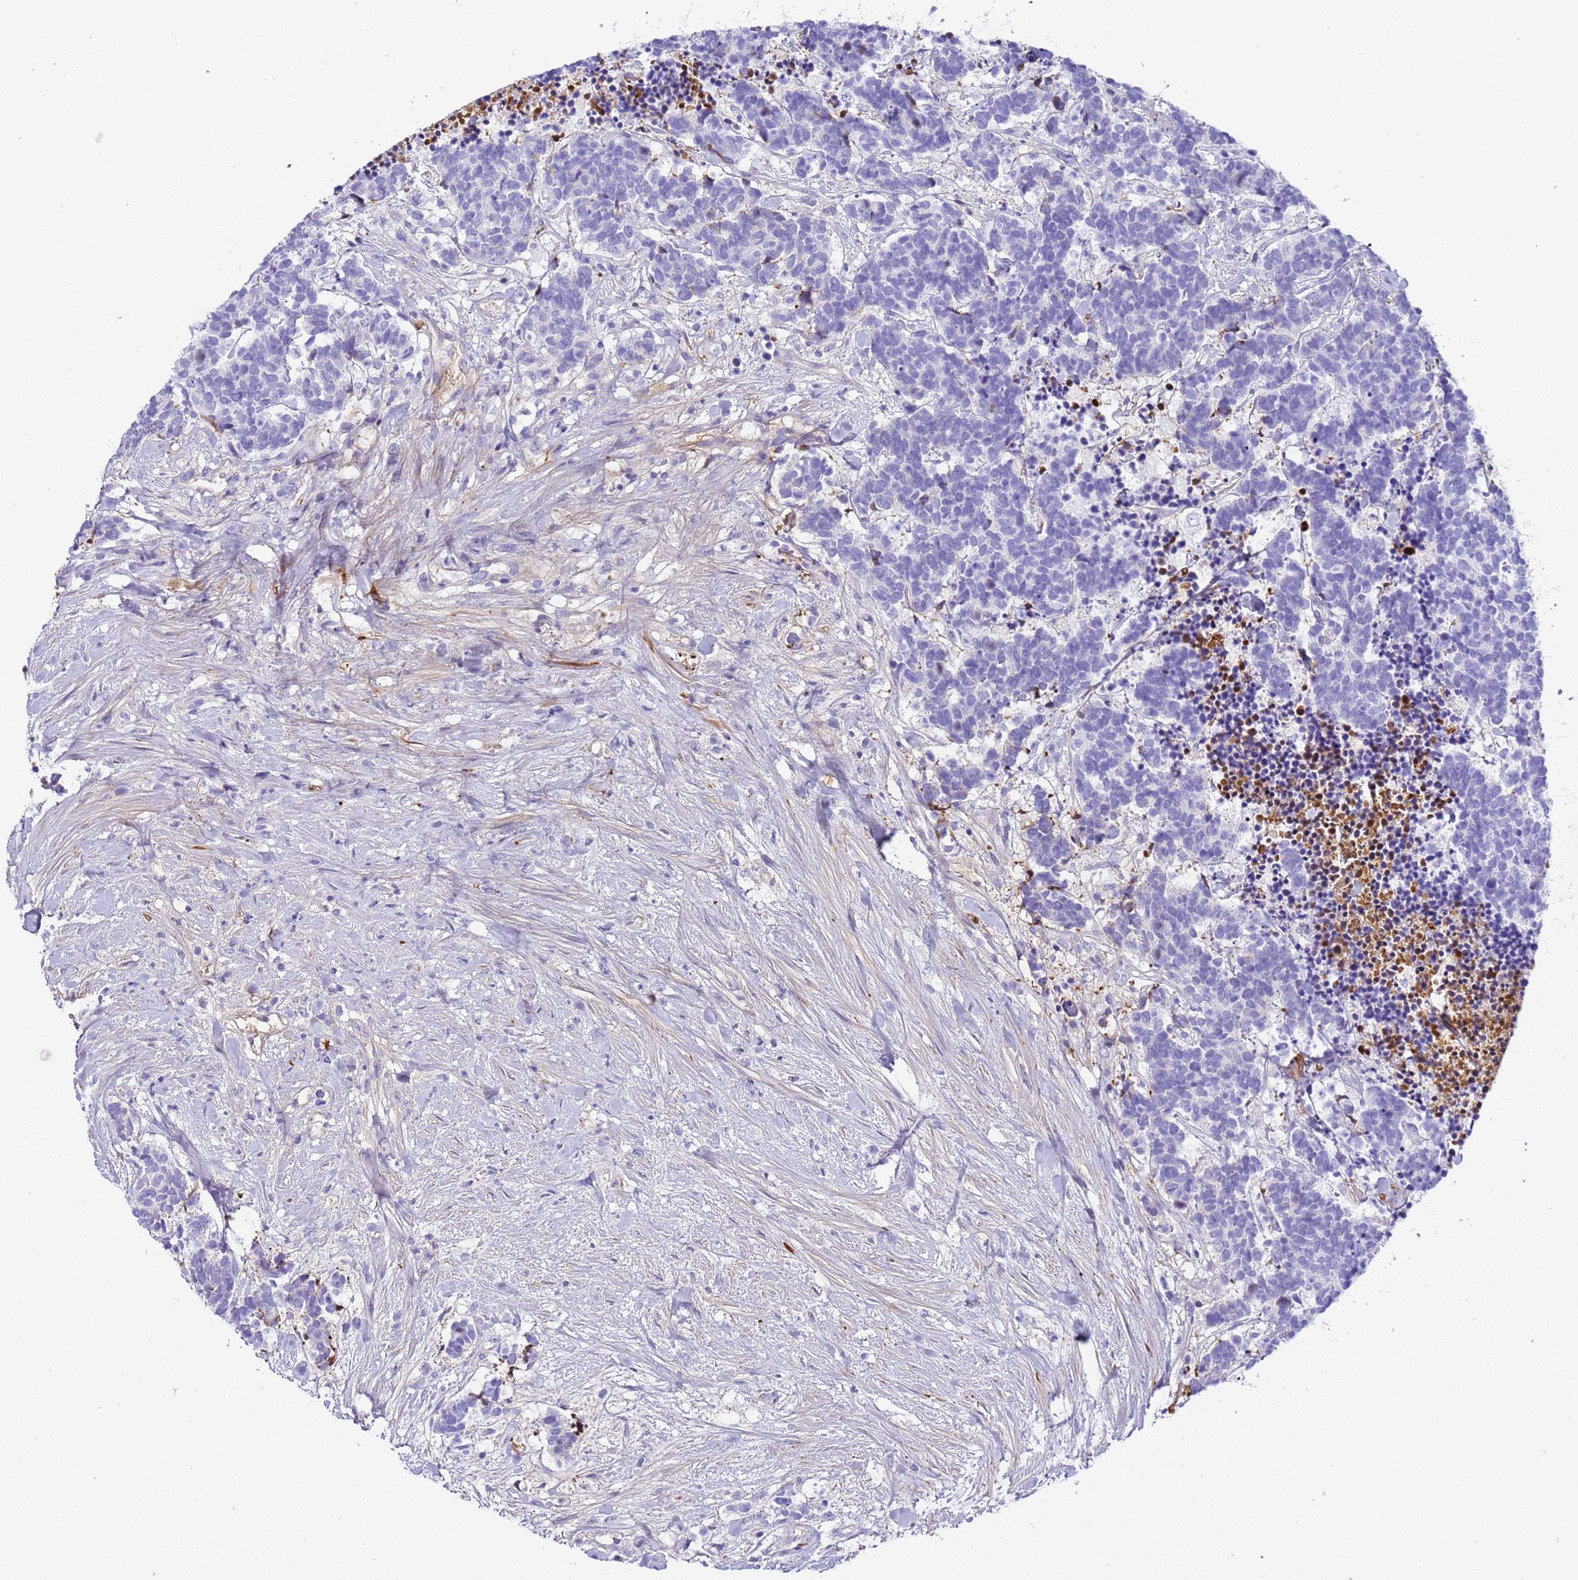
{"staining": {"intensity": "negative", "quantity": "none", "location": "none"}, "tissue": "carcinoid", "cell_type": "Tumor cells", "image_type": "cancer", "snomed": [{"axis": "morphology", "description": "Carcinoma, NOS"}, {"axis": "morphology", "description": "Carcinoid, malignant, NOS"}, {"axis": "topography", "description": "Prostate"}], "caption": "This is a histopathology image of immunohistochemistry staining of carcinoid (malignant), which shows no expression in tumor cells.", "gene": "CFHR2", "patient": {"sex": "male", "age": 57}}